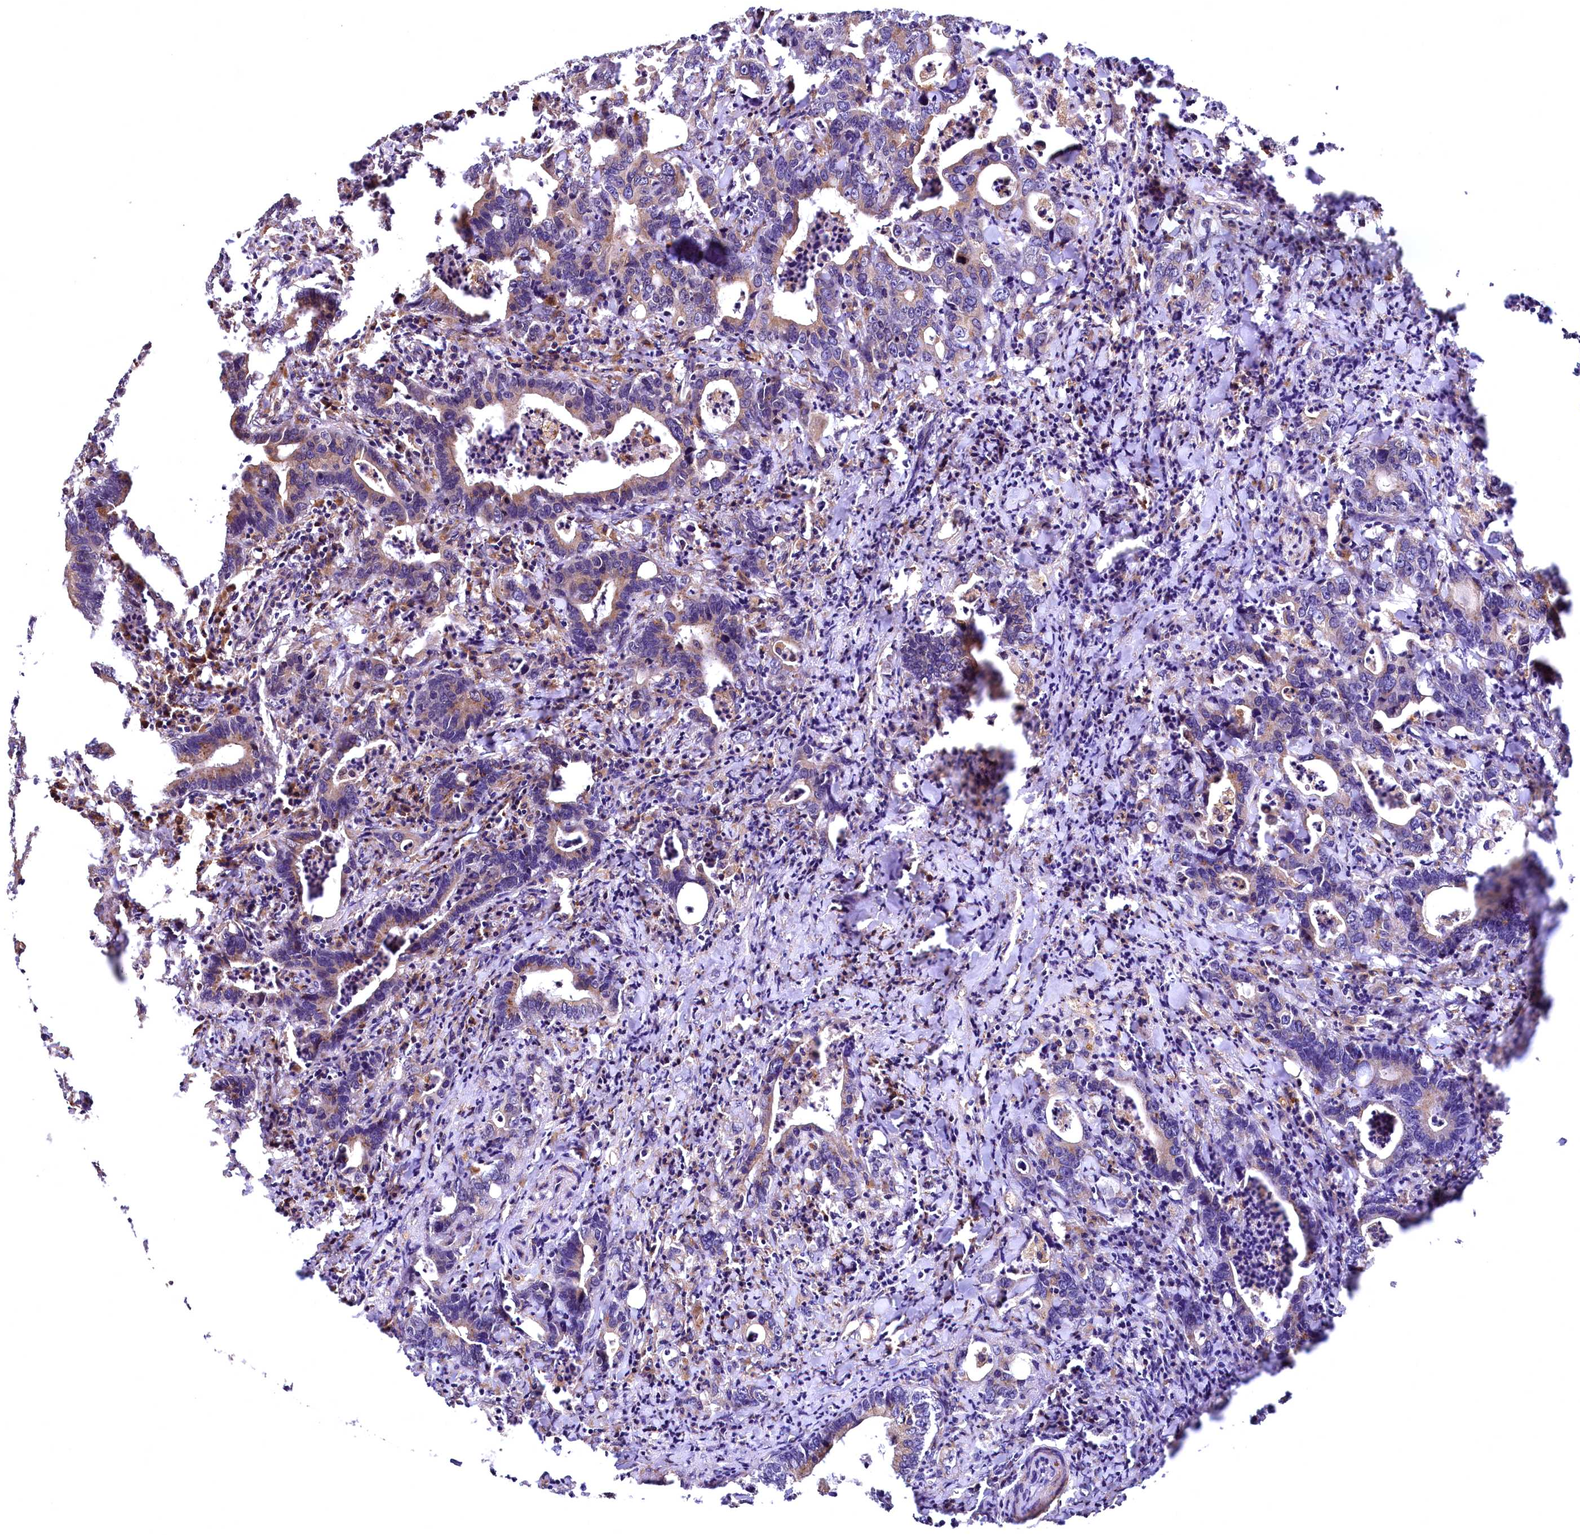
{"staining": {"intensity": "moderate", "quantity": "<25%", "location": "cytoplasmic/membranous"}, "tissue": "colorectal cancer", "cell_type": "Tumor cells", "image_type": "cancer", "snomed": [{"axis": "morphology", "description": "Adenocarcinoma, NOS"}, {"axis": "topography", "description": "Colon"}], "caption": "There is low levels of moderate cytoplasmic/membranous staining in tumor cells of colorectal cancer (adenocarcinoma), as demonstrated by immunohistochemical staining (brown color).", "gene": "PDS5B", "patient": {"sex": "female", "age": 75}}